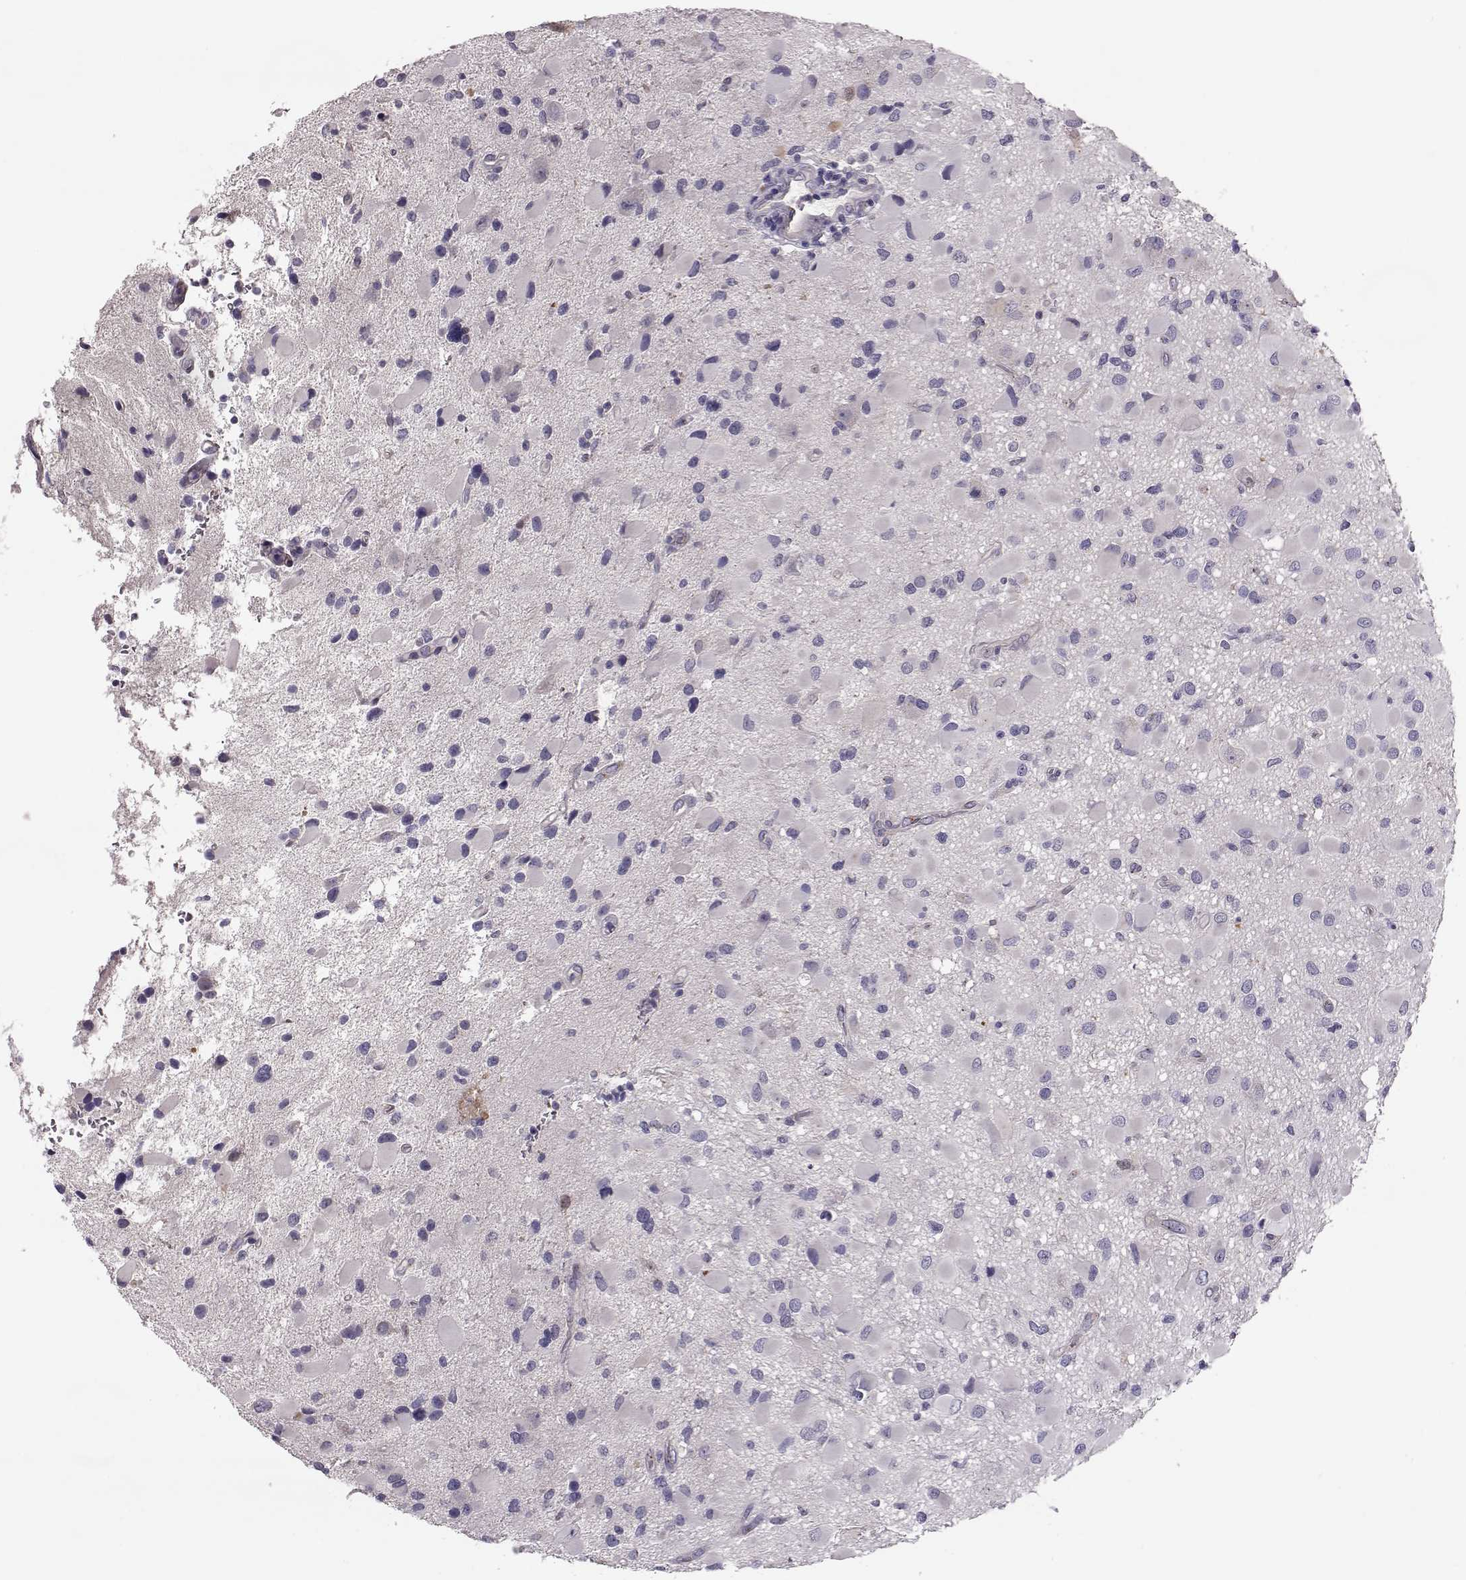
{"staining": {"intensity": "negative", "quantity": "none", "location": "none"}, "tissue": "glioma", "cell_type": "Tumor cells", "image_type": "cancer", "snomed": [{"axis": "morphology", "description": "Glioma, malignant, Low grade"}, {"axis": "topography", "description": "Brain"}], "caption": "Protein analysis of malignant low-grade glioma exhibits no significant expression in tumor cells.", "gene": "ADGRG5", "patient": {"sex": "female", "age": 32}}